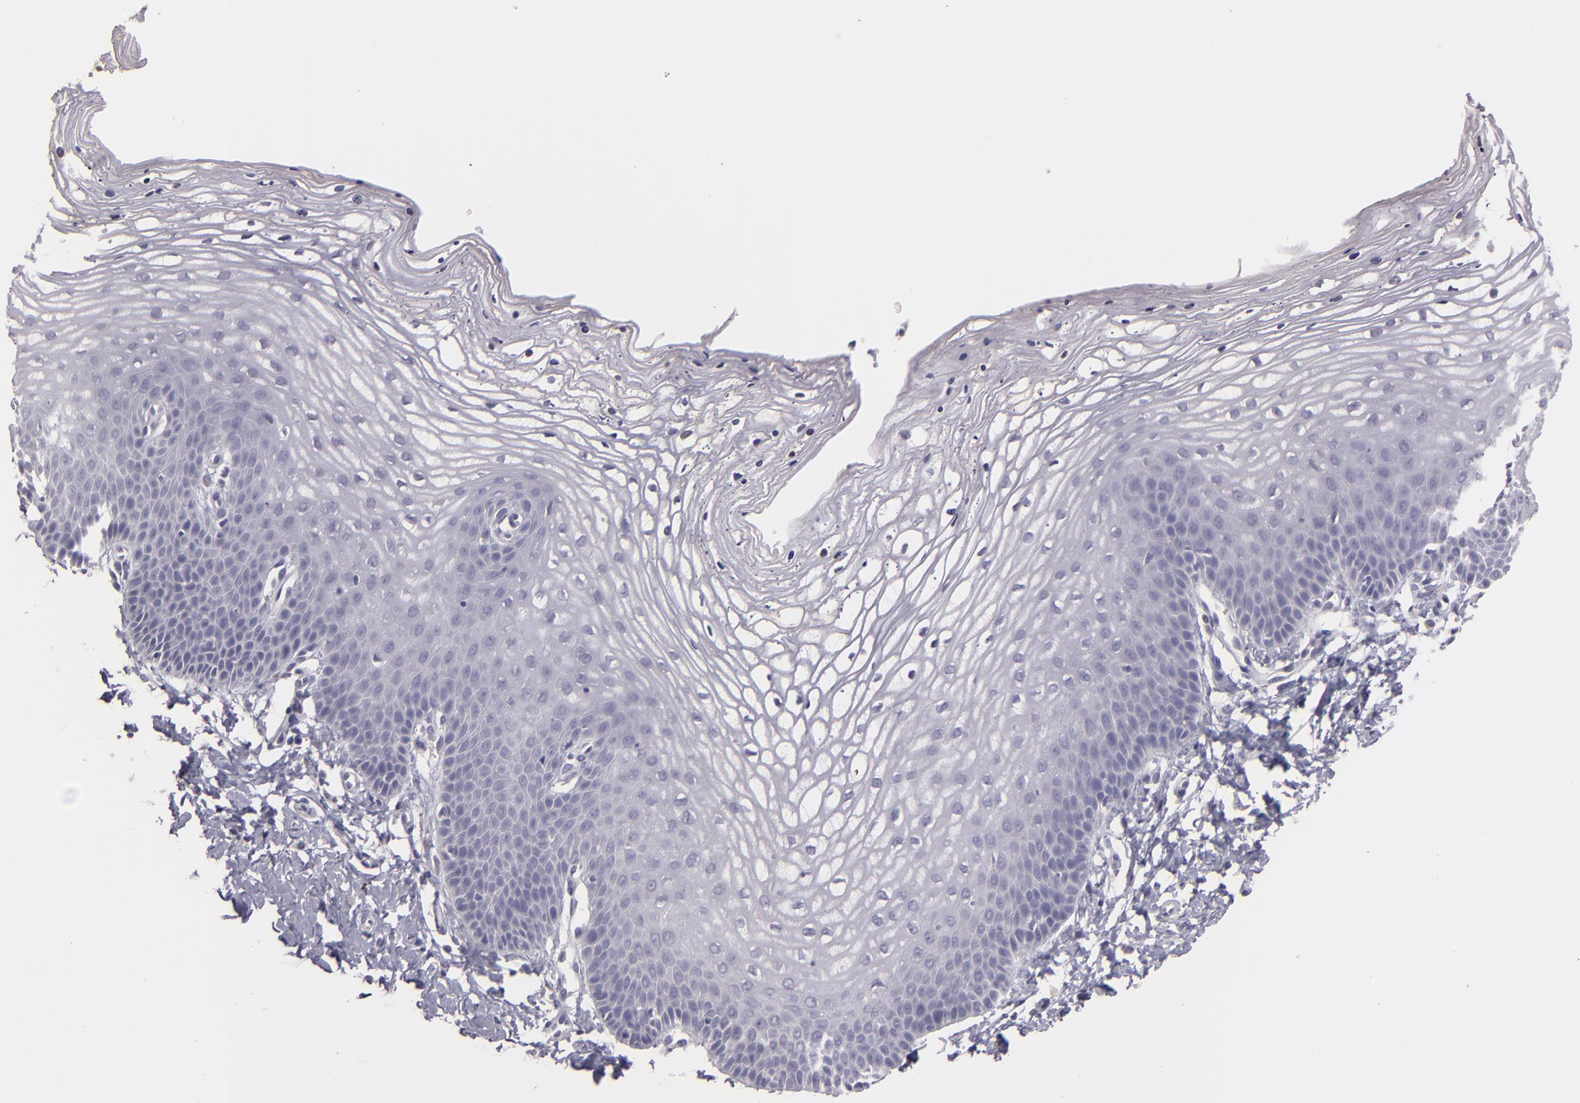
{"staining": {"intensity": "negative", "quantity": "none", "location": "none"}, "tissue": "vagina", "cell_type": "Squamous epithelial cells", "image_type": "normal", "snomed": [{"axis": "morphology", "description": "Normal tissue, NOS"}, {"axis": "topography", "description": "Vagina"}], "caption": "Immunohistochemistry (IHC) of benign vagina shows no expression in squamous epithelial cells.", "gene": "SNCB", "patient": {"sex": "female", "age": 68}}